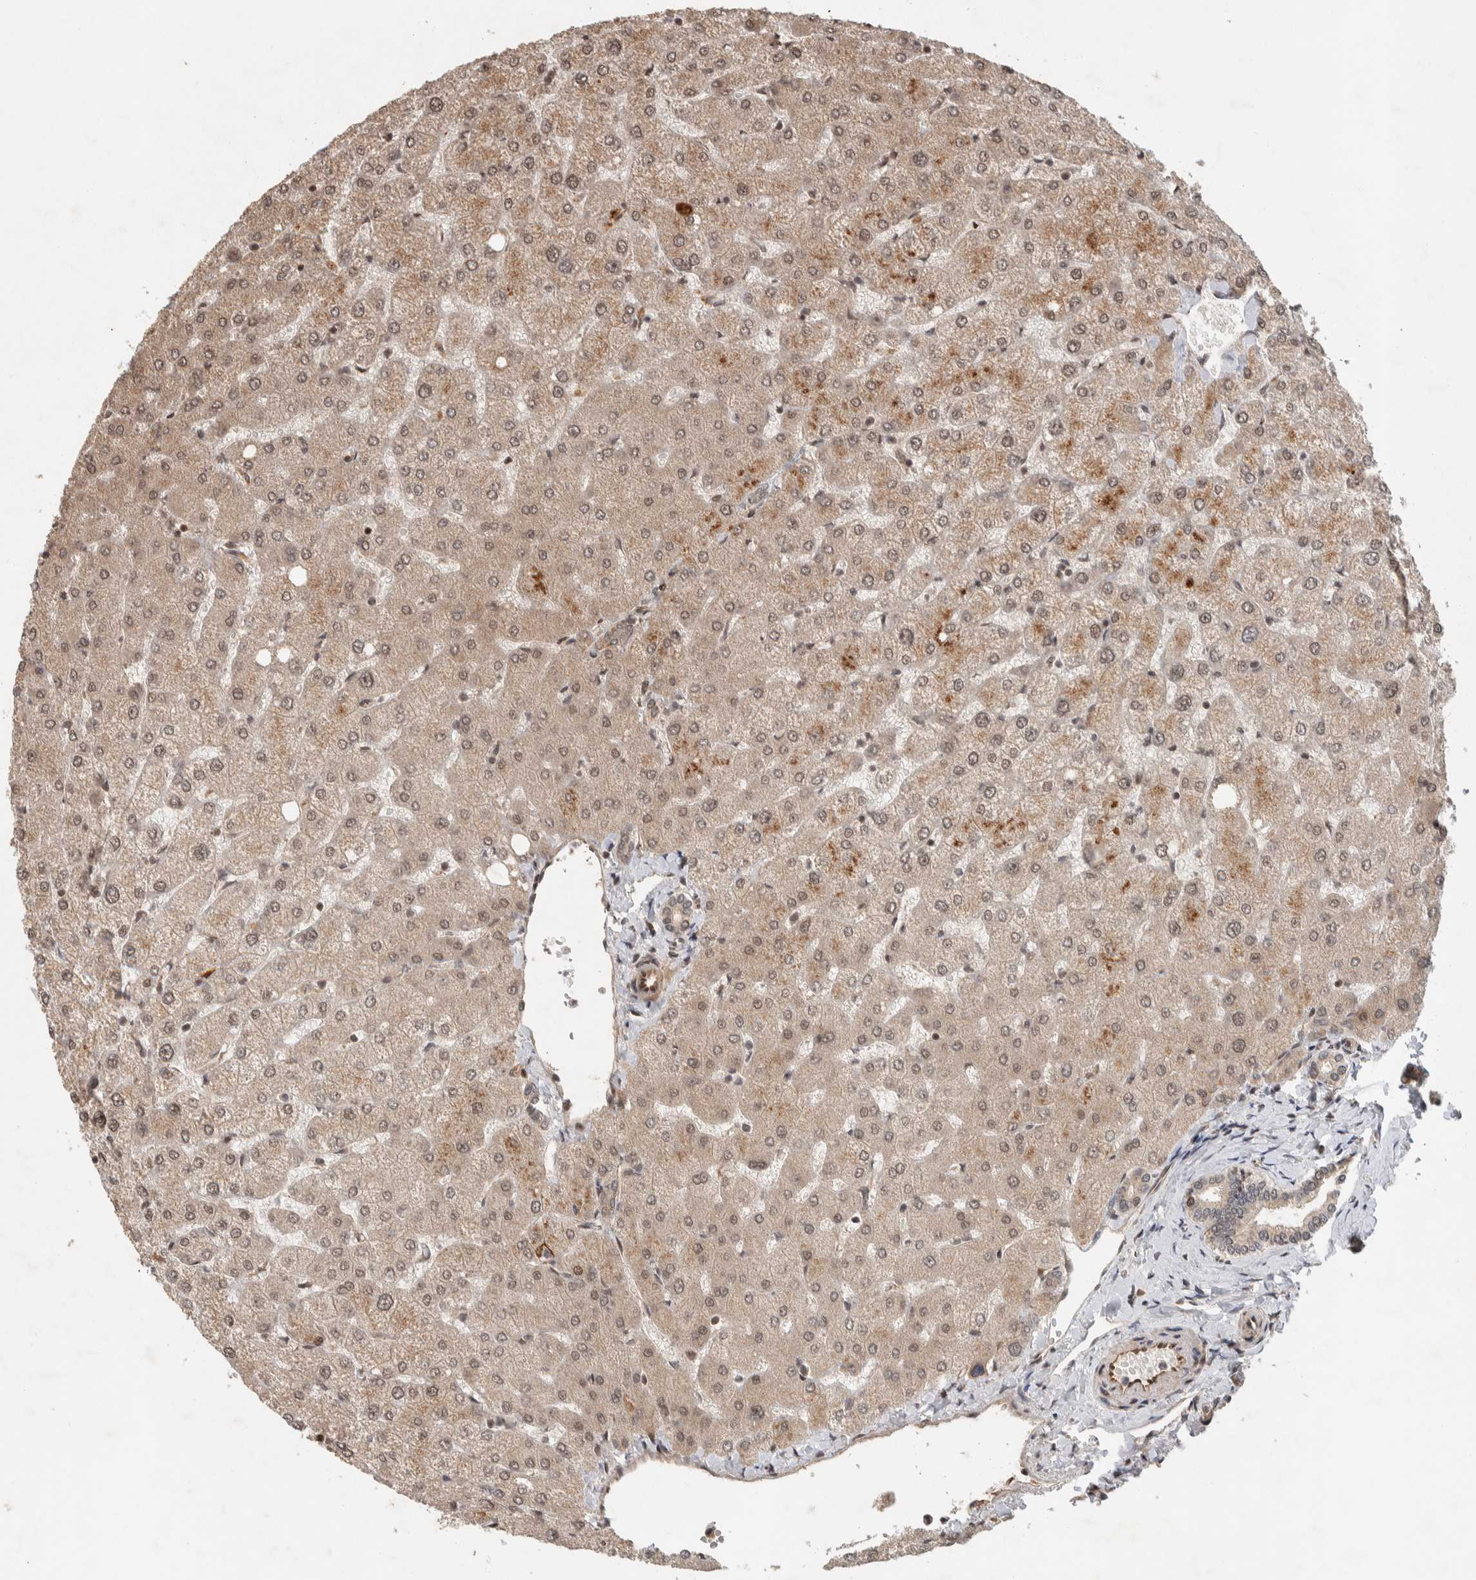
{"staining": {"intensity": "weak", "quantity": ">75%", "location": "cytoplasmic/membranous"}, "tissue": "liver", "cell_type": "Cholangiocytes", "image_type": "normal", "snomed": [{"axis": "morphology", "description": "Normal tissue, NOS"}, {"axis": "topography", "description": "Liver"}], "caption": "Immunohistochemistry of normal liver demonstrates low levels of weak cytoplasmic/membranous staining in approximately >75% of cholangiocytes. The staining was performed using DAB, with brown indicating positive protein expression. Nuclei are stained blue with hematoxylin.", "gene": "TOR1B", "patient": {"sex": "female", "age": 54}}